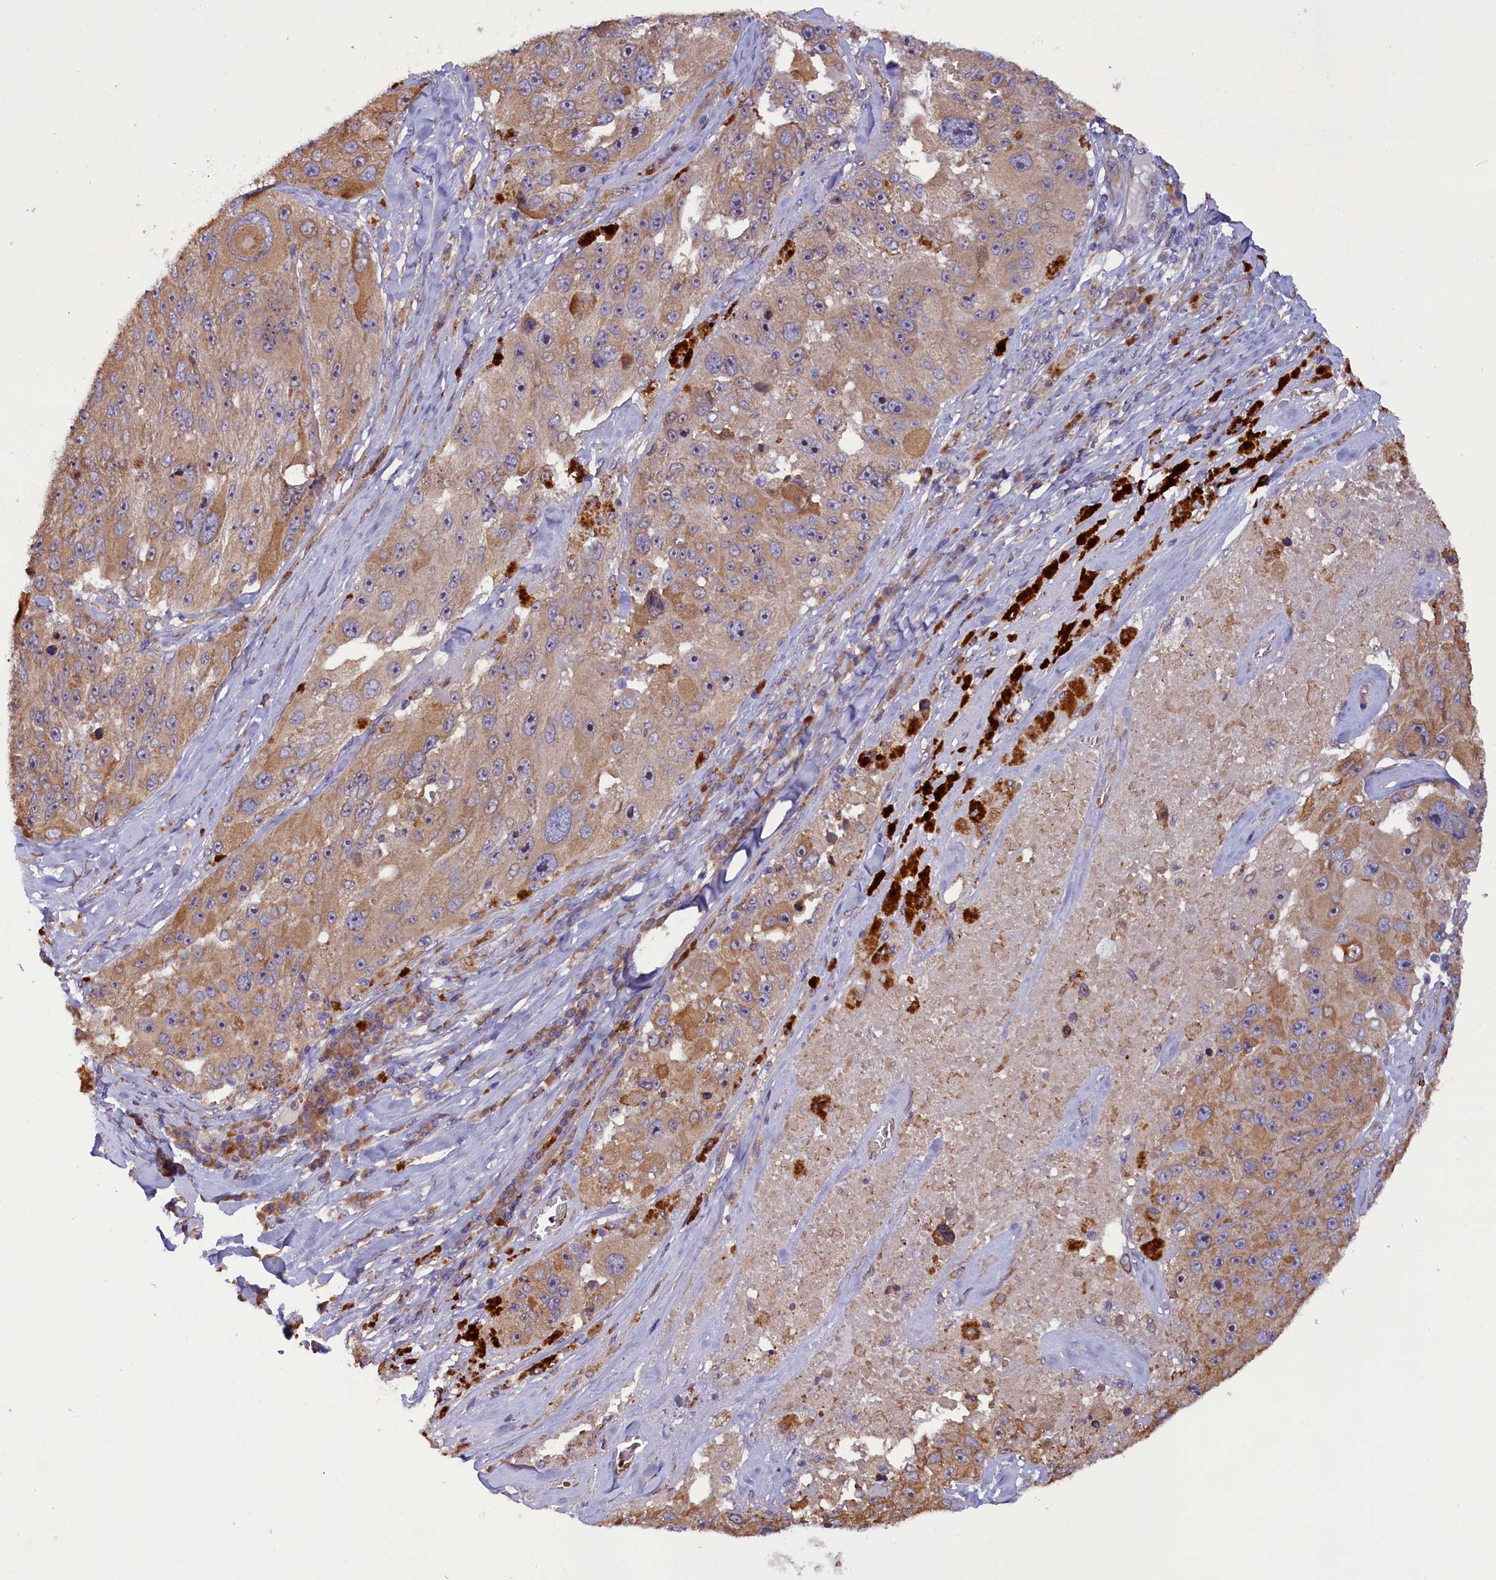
{"staining": {"intensity": "moderate", "quantity": ">75%", "location": "cytoplasmic/membranous"}, "tissue": "melanoma", "cell_type": "Tumor cells", "image_type": "cancer", "snomed": [{"axis": "morphology", "description": "Malignant melanoma, Metastatic site"}, {"axis": "topography", "description": "Lymph node"}], "caption": "A photomicrograph showing moderate cytoplasmic/membranous expression in approximately >75% of tumor cells in melanoma, as visualized by brown immunohistochemical staining.", "gene": "CCDC9B", "patient": {"sex": "male", "age": 62}}